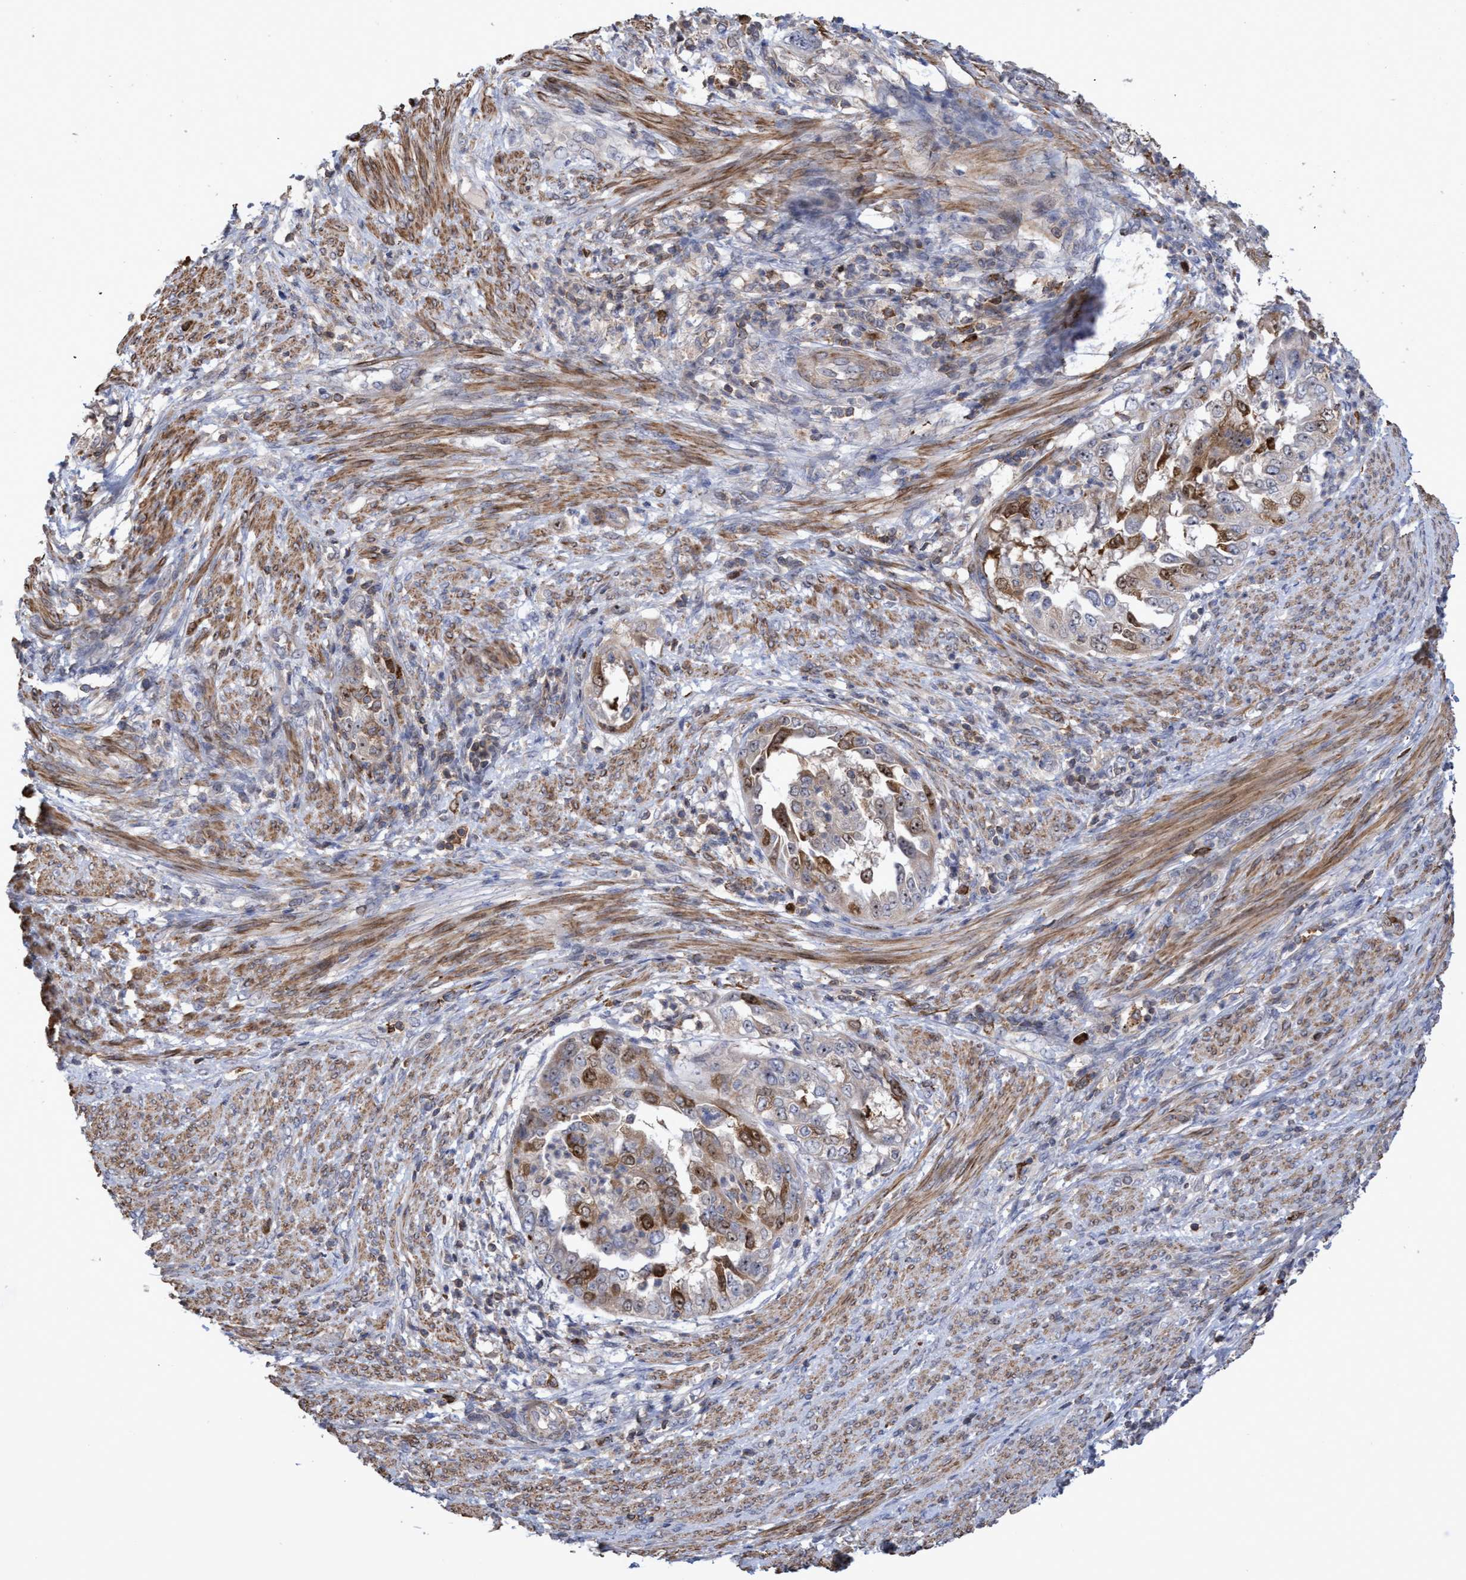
{"staining": {"intensity": "moderate", "quantity": "25%-75%", "location": "cytoplasmic/membranous,nuclear"}, "tissue": "endometrial cancer", "cell_type": "Tumor cells", "image_type": "cancer", "snomed": [{"axis": "morphology", "description": "Adenocarcinoma, NOS"}, {"axis": "topography", "description": "Endometrium"}], "caption": "Immunohistochemical staining of human endometrial adenocarcinoma exhibits moderate cytoplasmic/membranous and nuclear protein expression in about 25%-75% of tumor cells.", "gene": "SLBP", "patient": {"sex": "female", "age": 85}}